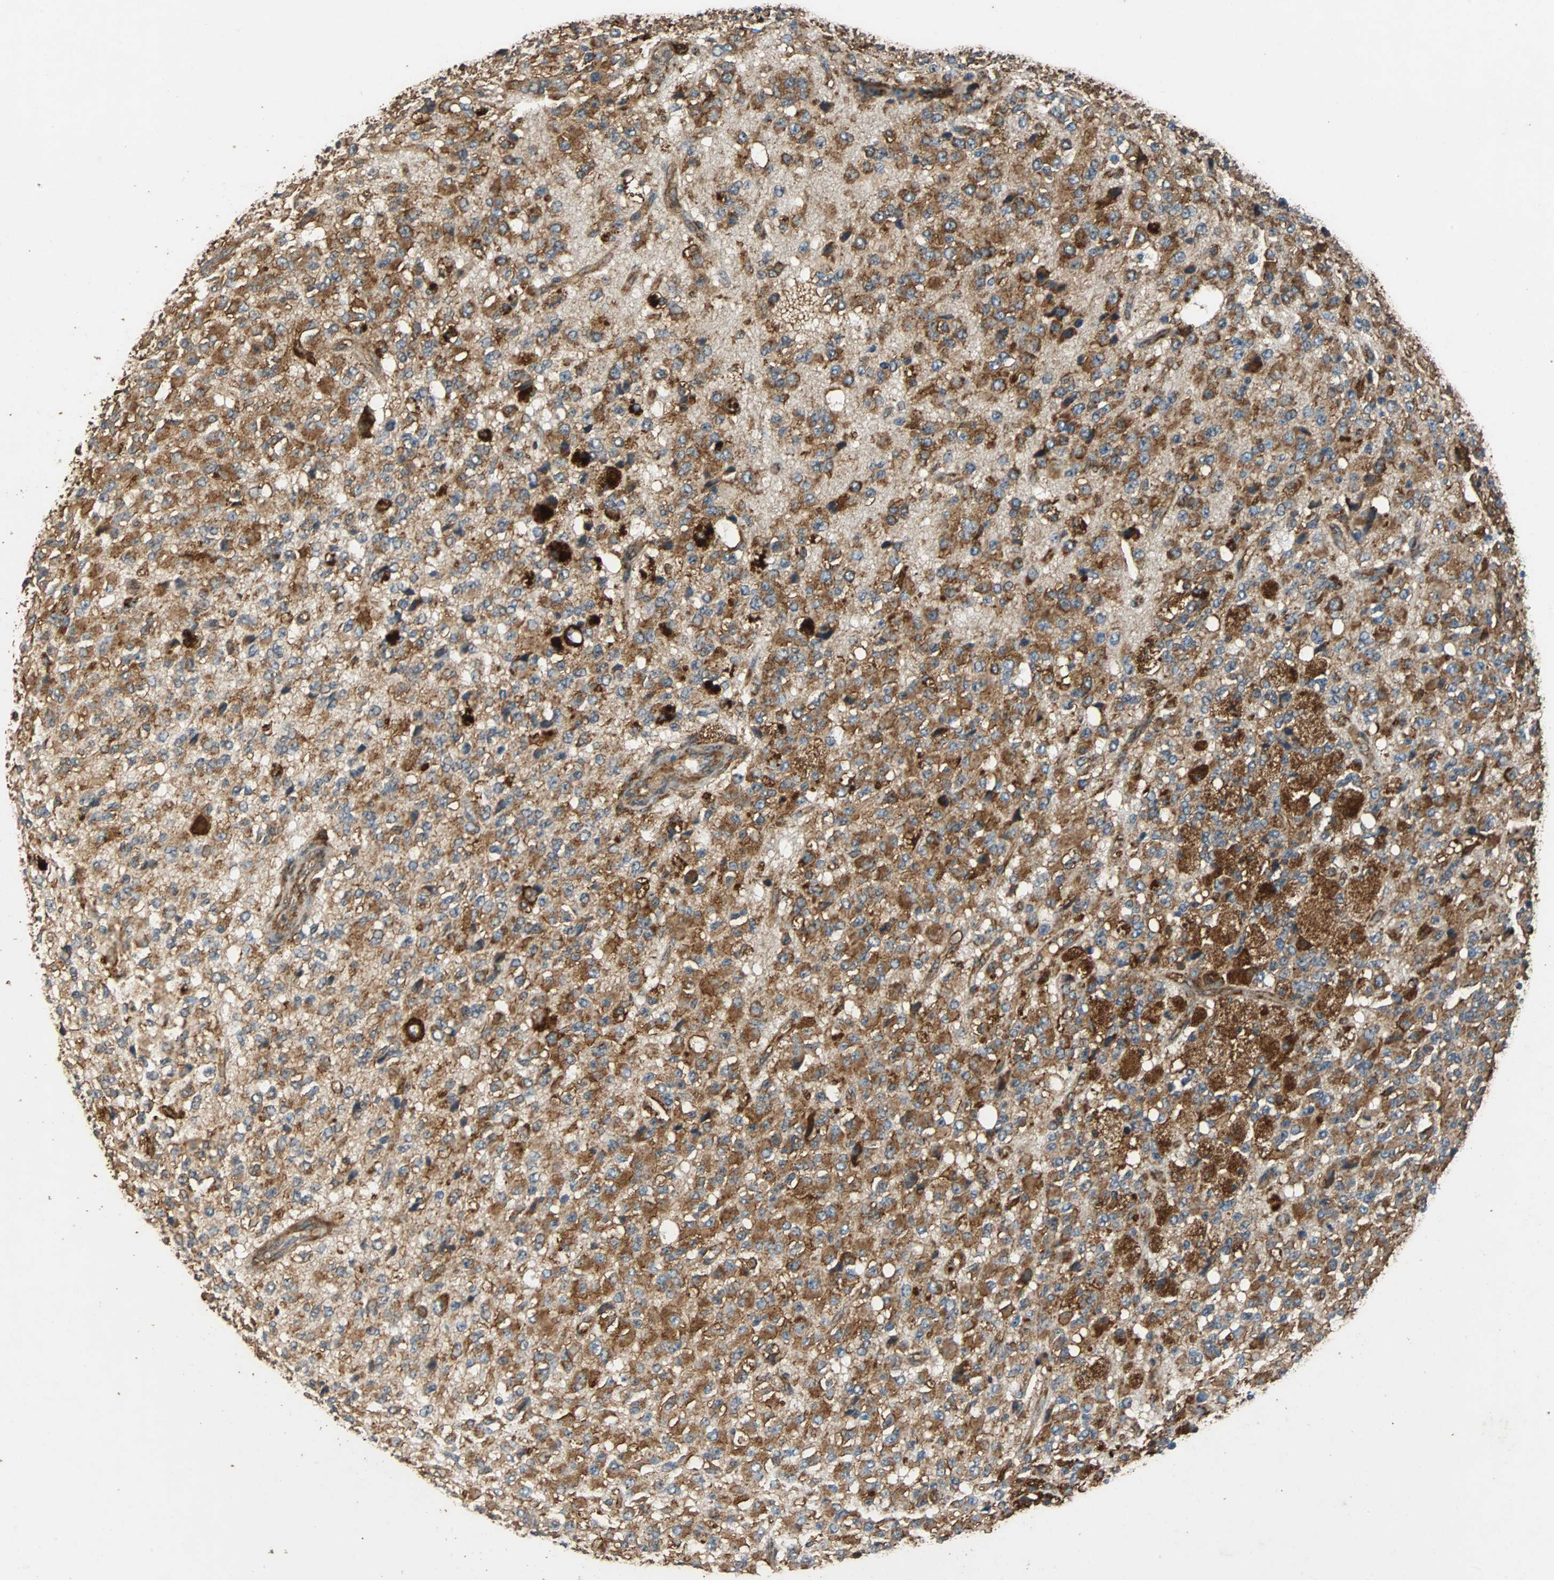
{"staining": {"intensity": "moderate", "quantity": ">75%", "location": "cytoplasmic/membranous"}, "tissue": "glioma", "cell_type": "Tumor cells", "image_type": "cancer", "snomed": [{"axis": "morphology", "description": "Glioma, malignant, High grade"}, {"axis": "topography", "description": "pancreas cauda"}], "caption": "Malignant glioma (high-grade) stained with a protein marker demonstrates moderate staining in tumor cells.", "gene": "NAA10", "patient": {"sex": "male", "age": 60}}